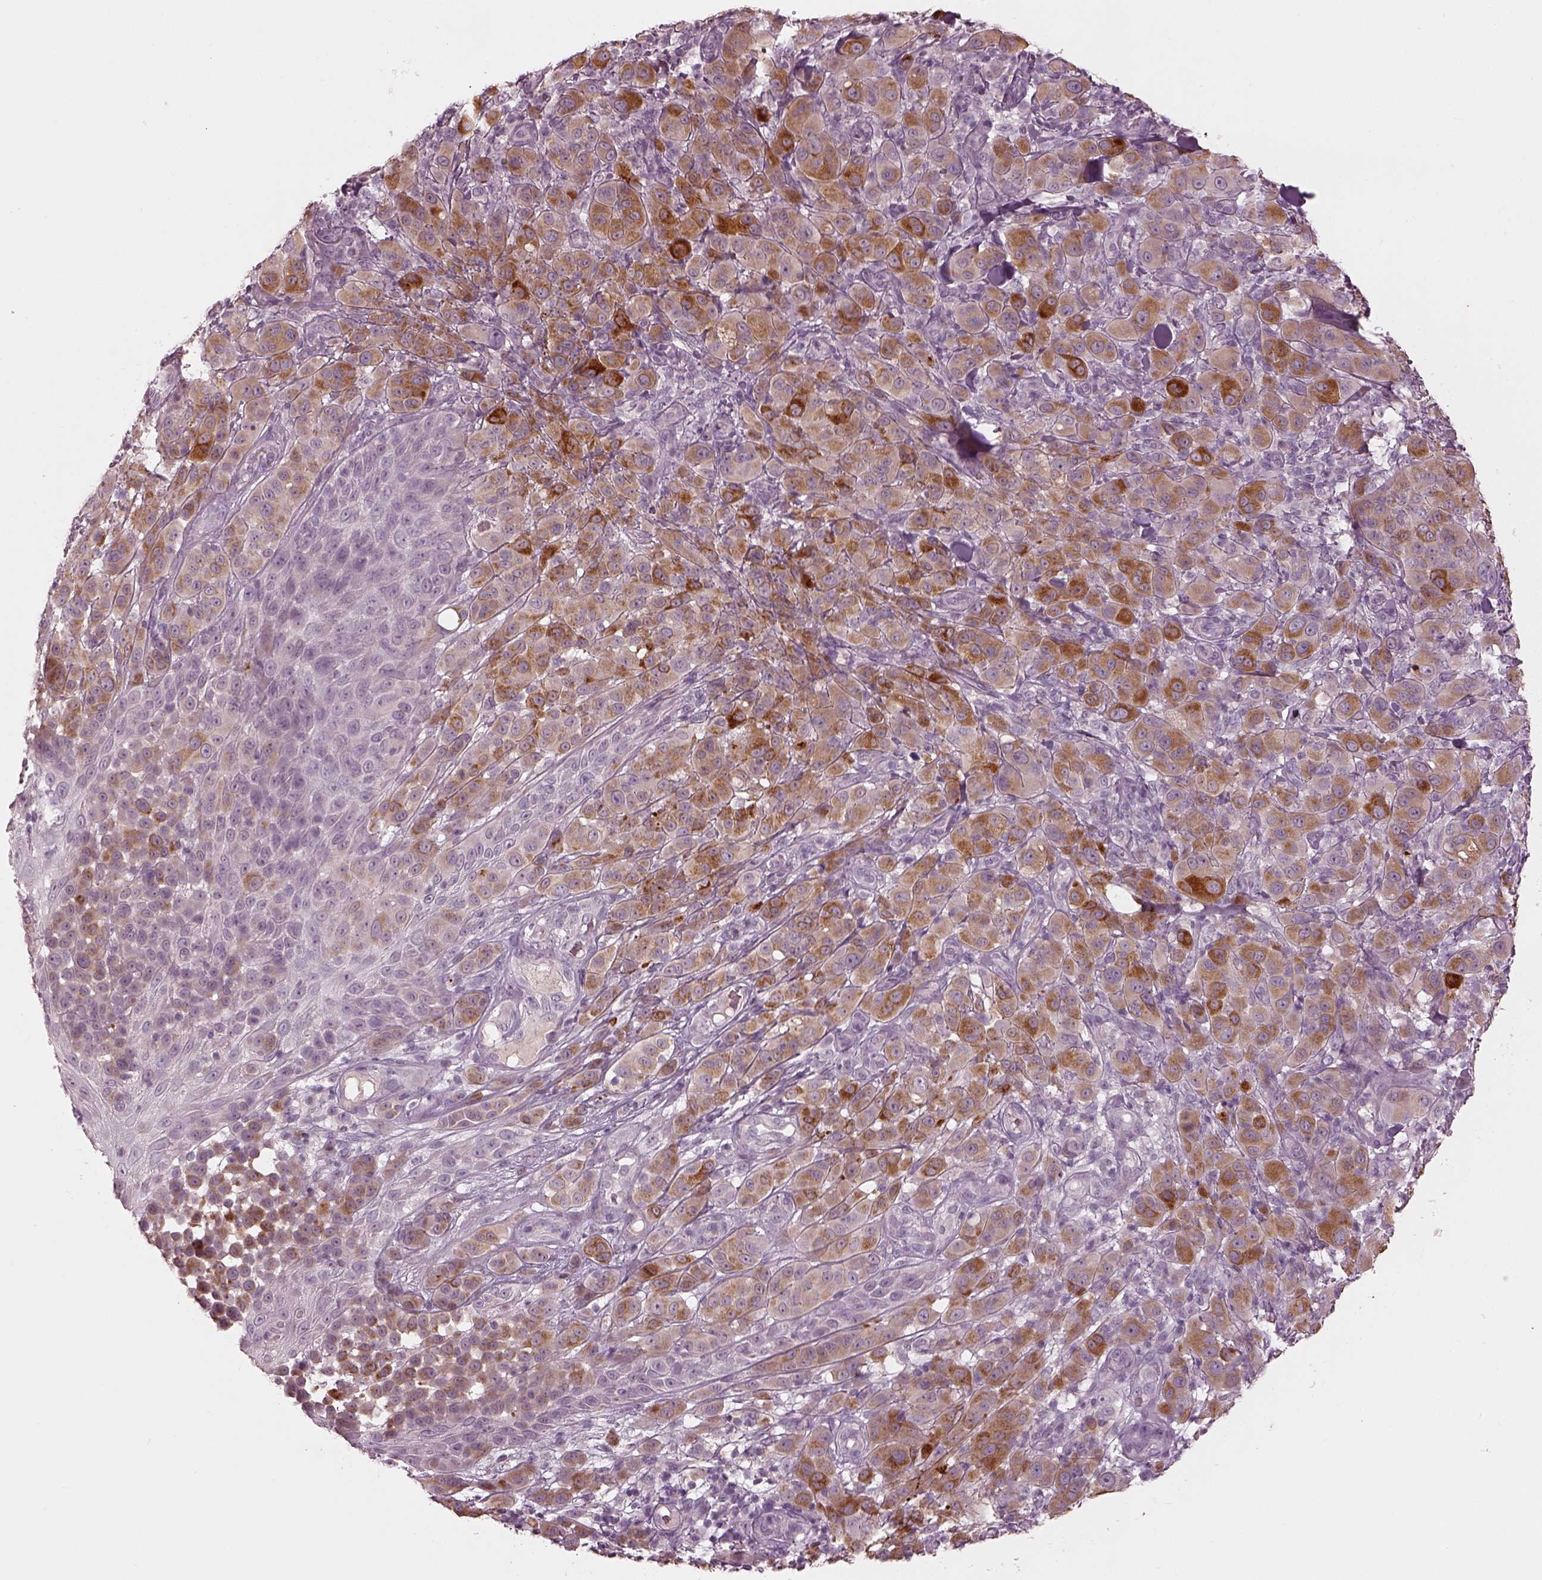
{"staining": {"intensity": "moderate", "quantity": "25%-75%", "location": "cytoplasmic/membranous"}, "tissue": "melanoma", "cell_type": "Tumor cells", "image_type": "cancer", "snomed": [{"axis": "morphology", "description": "Malignant melanoma, NOS"}, {"axis": "topography", "description": "Skin"}], "caption": "The immunohistochemical stain highlights moderate cytoplasmic/membranous staining in tumor cells of melanoma tissue. (DAB IHC, brown staining for protein, blue staining for nuclei).", "gene": "MIA", "patient": {"sex": "female", "age": 87}}